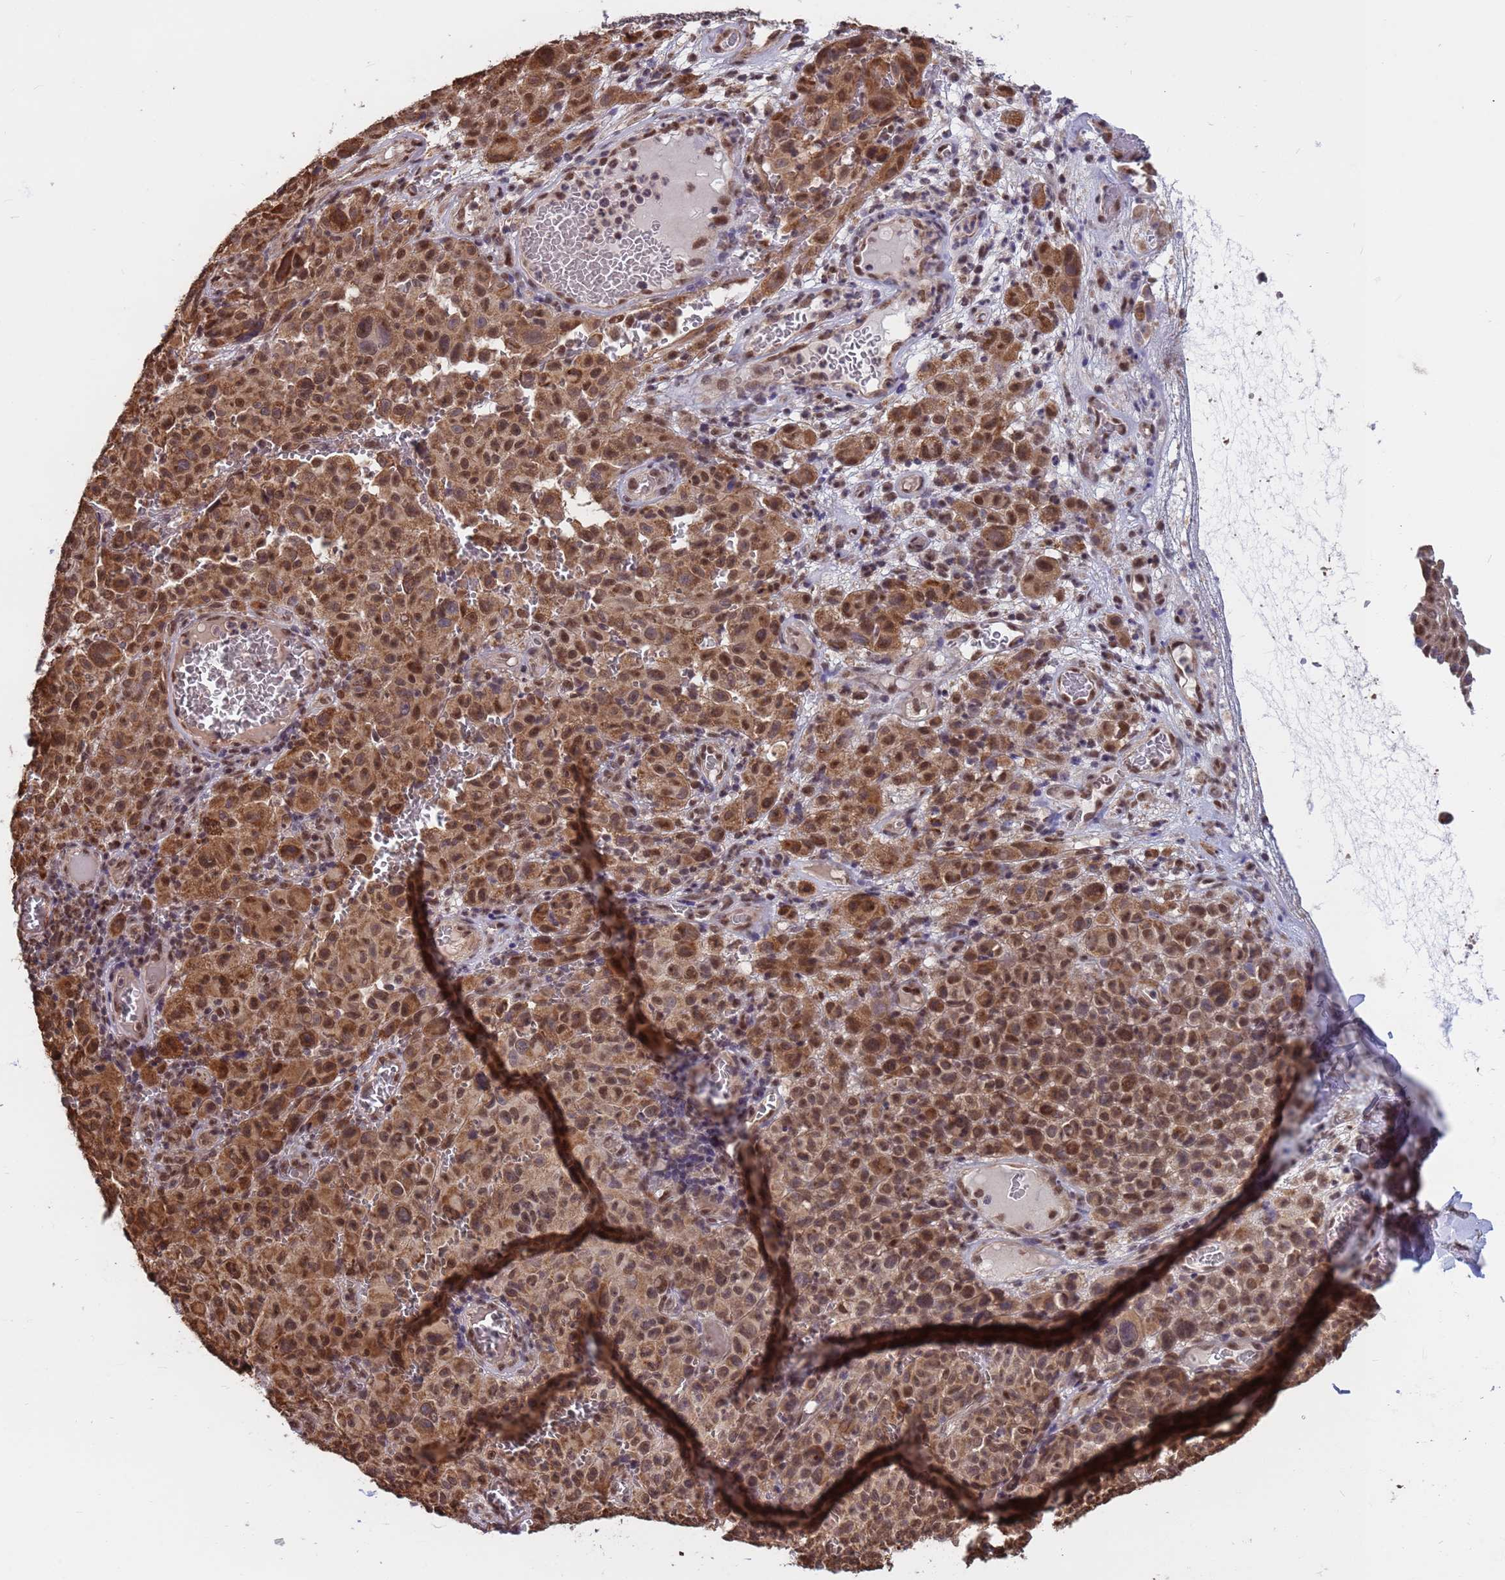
{"staining": {"intensity": "moderate", "quantity": ">75%", "location": "cytoplasmic/membranous,nuclear"}, "tissue": "melanoma", "cell_type": "Tumor cells", "image_type": "cancer", "snomed": [{"axis": "morphology", "description": "Malignant melanoma, NOS"}, {"axis": "topography", "description": "Skin"}], "caption": "An immunohistochemistry (IHC) histopathology image of neoplastic tissue is shown. Protein staining in brown shows moderate cytoplasmic/membranous and nuclear positivity in malignant melanoma within tumor cells.", "gene": "DENND2B", "patient": {"sex": "female", "age": 82}}